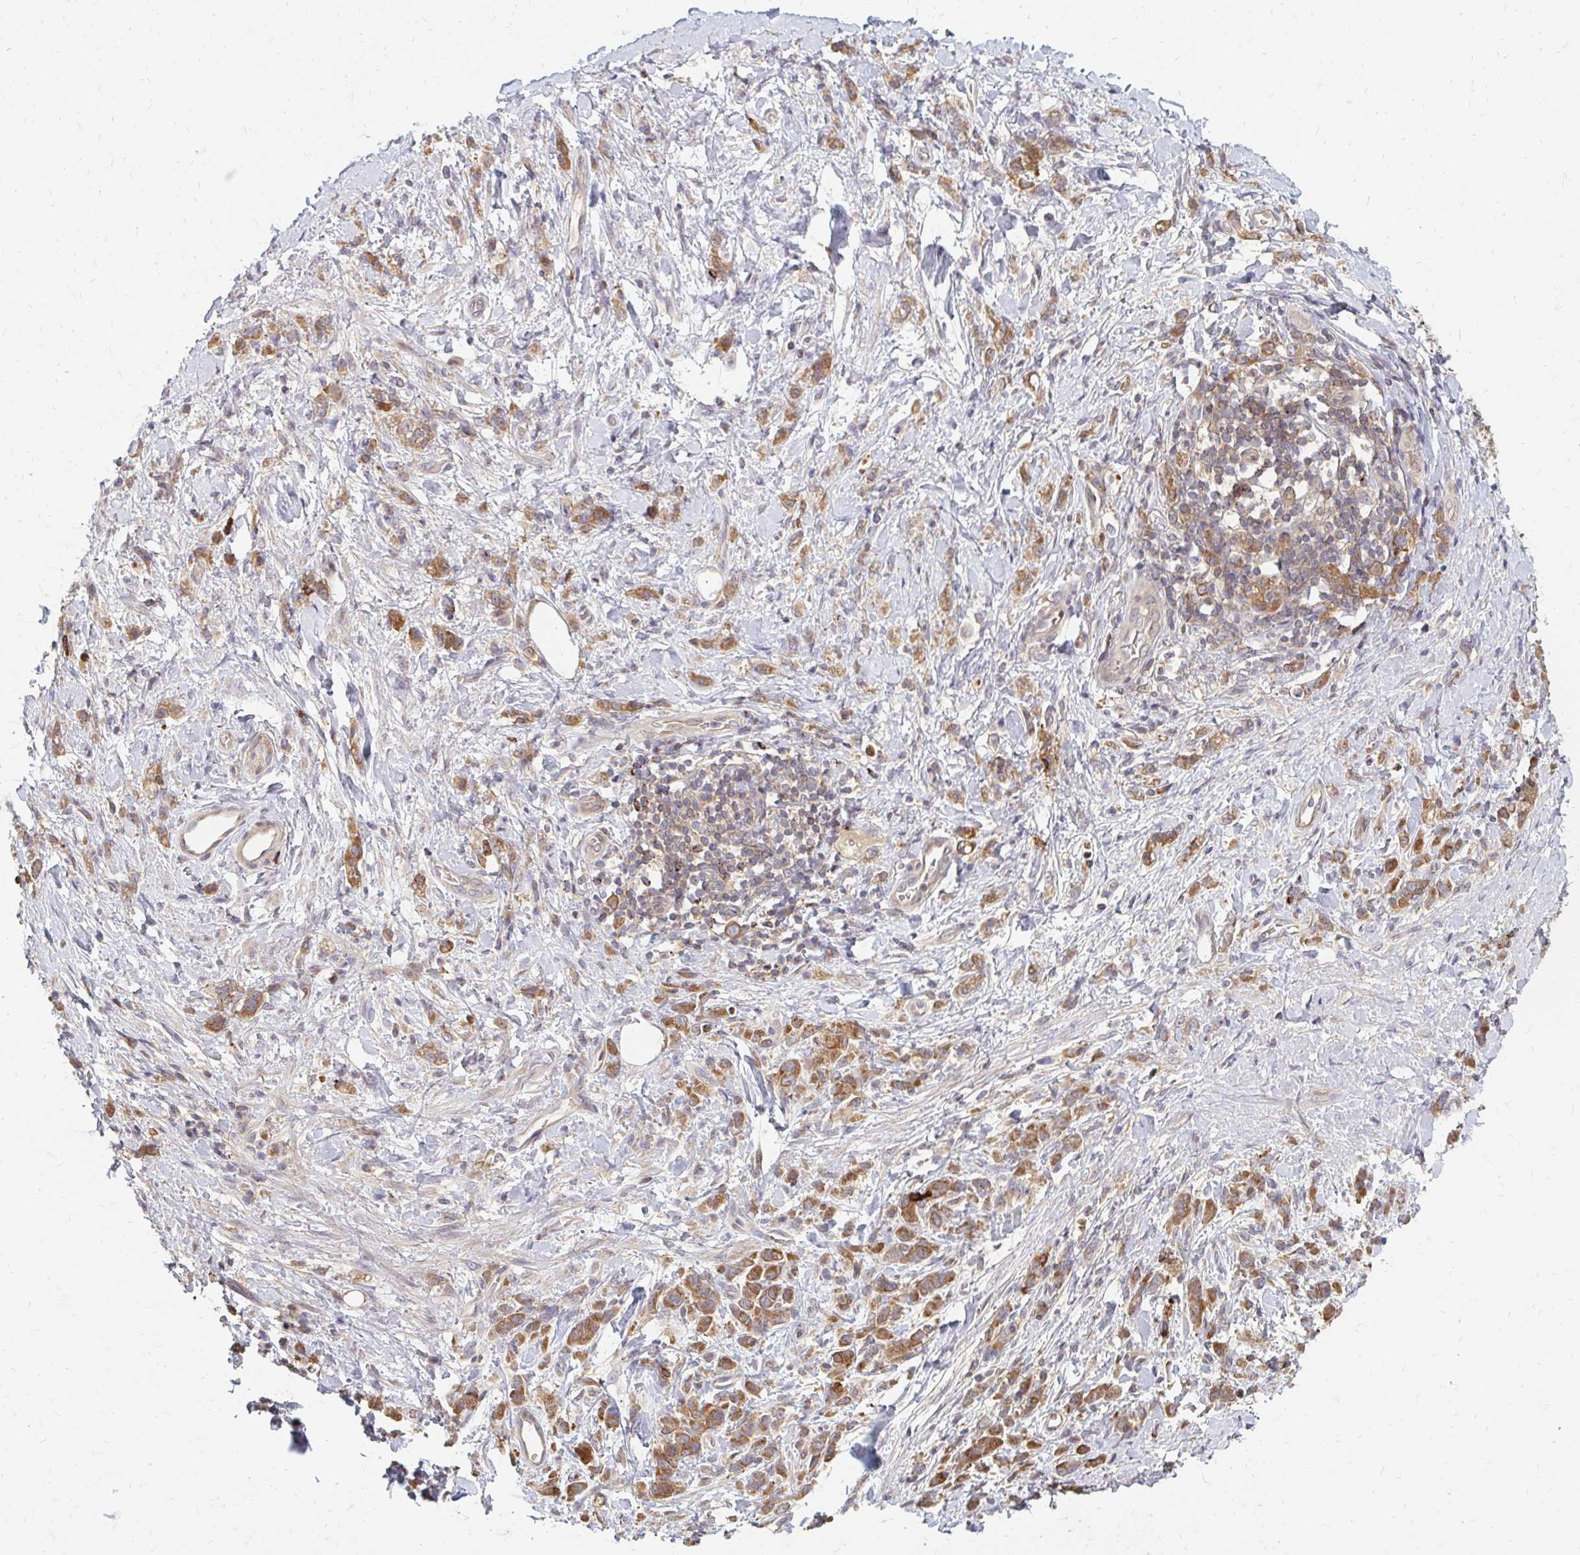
{"staining": {"intensity": "moderate", "quantity": ">75%", "location": "cytoplasmic/membranous"}, "tissue": "stomach cancer", "cell_type": "Tumor cells", "image_type": "cancer", "snomed": [{"axis": "morphology", "description": "Adenocarcinoma, NOS"}, {"axis": "topography", "description": "Stomach"}], "caption": "Immunohistochemistry (IHC) of human stomach adenocarcinoma exhibits medium levels of moderate cytoplasmic/membranous staining in approximately >75% of tumor cells.", "gene": "ZNF285", "patient": {"sex": "male", "age": 77}}